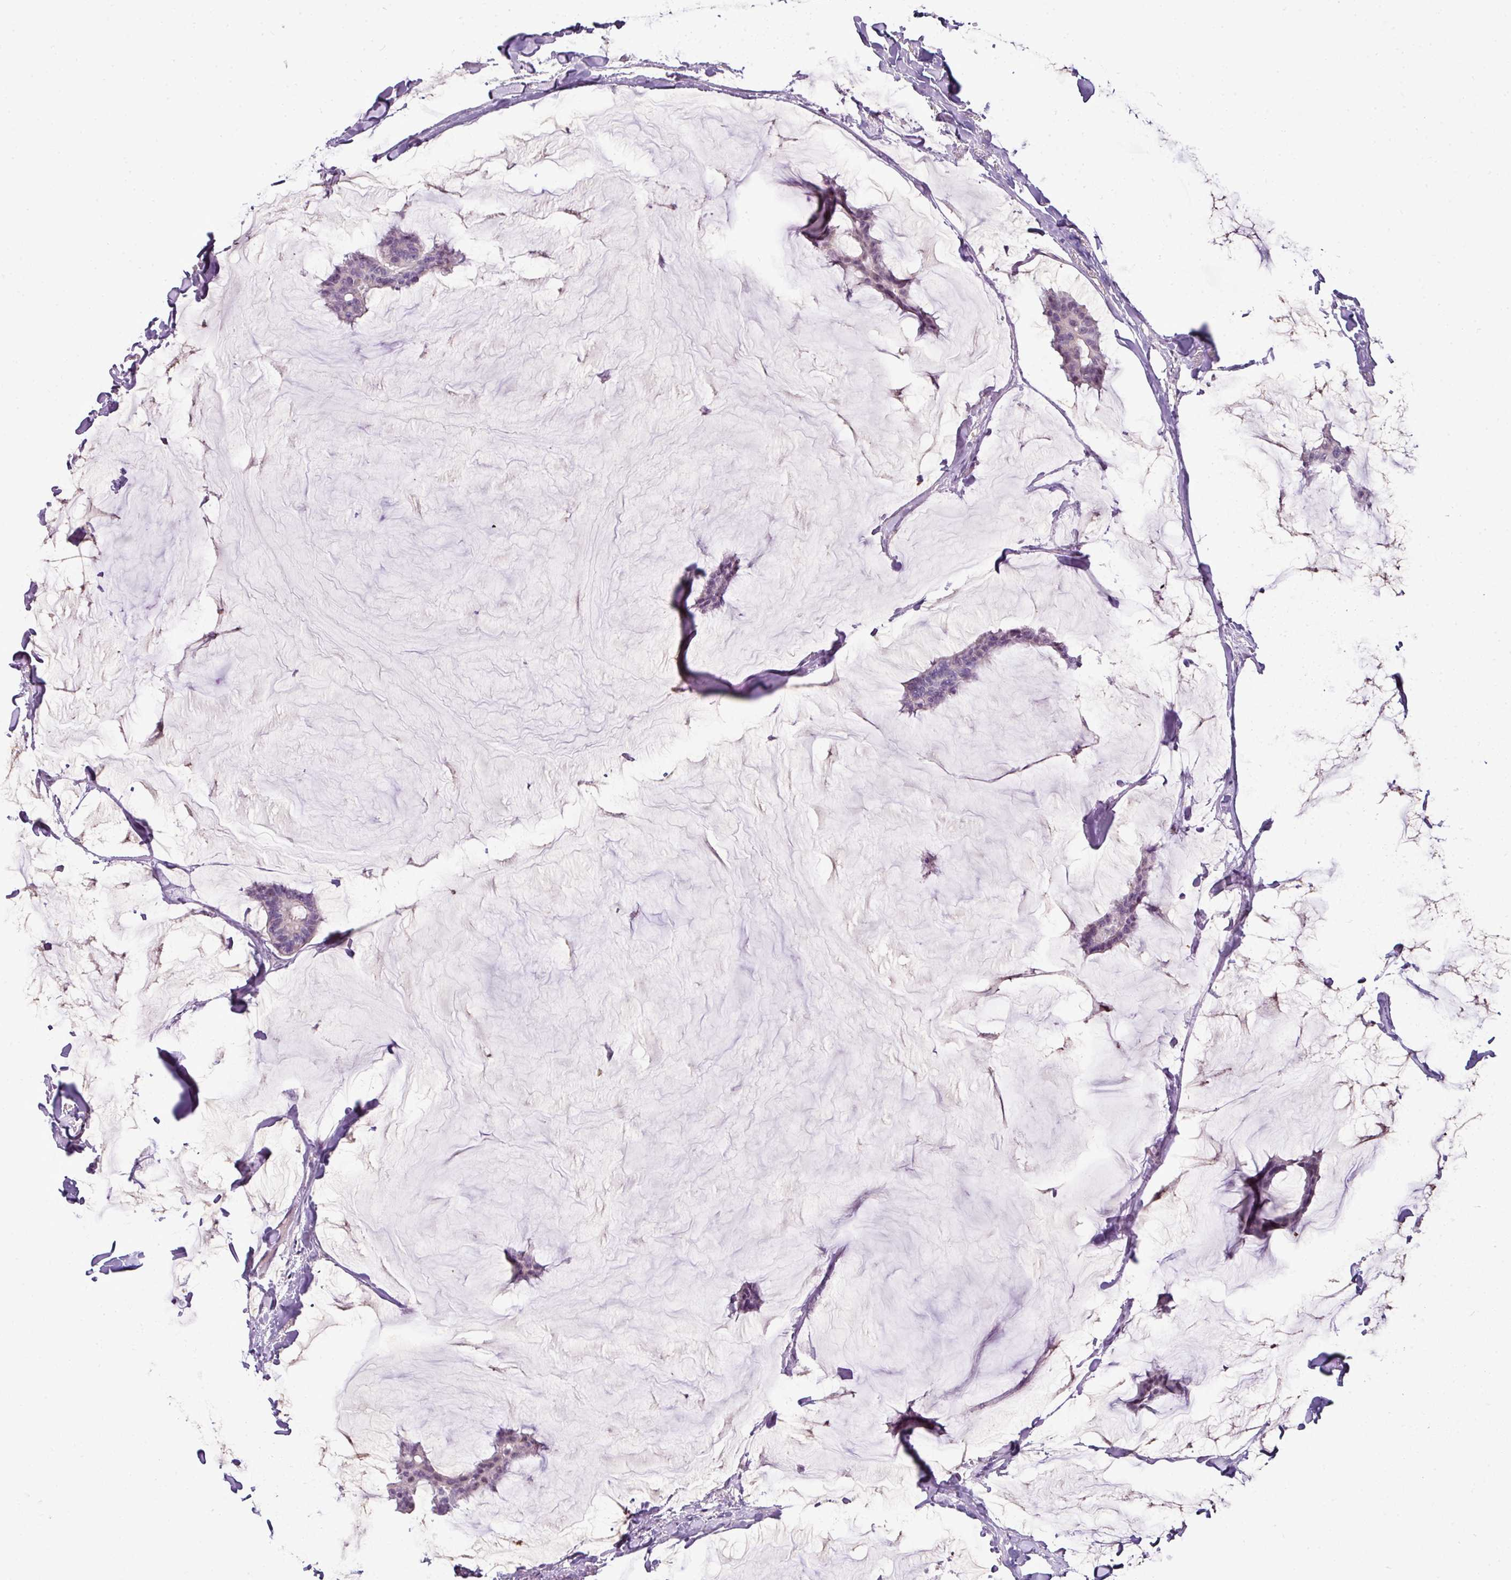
{"staining": {"intensity": "weak", "quantity": "25%-75%", "location": "nuclear"}, "tissue": "breast cancer", "cell_type": "Tumor cells", "image_type": "cancer", "snomed": [{"axis": "morphology", "description": "Duct carcinoma"}, {"axis": "topography", "description": "Breast"}], "caption": "Weak nuclear positivity for a protein is seen in about 25%-75% of tumor cells of breast cancer (infiltrating ductal carcinoma) using IHC.", "gene": "TEX30", "patient": {"sex": "female", "age": 93}}